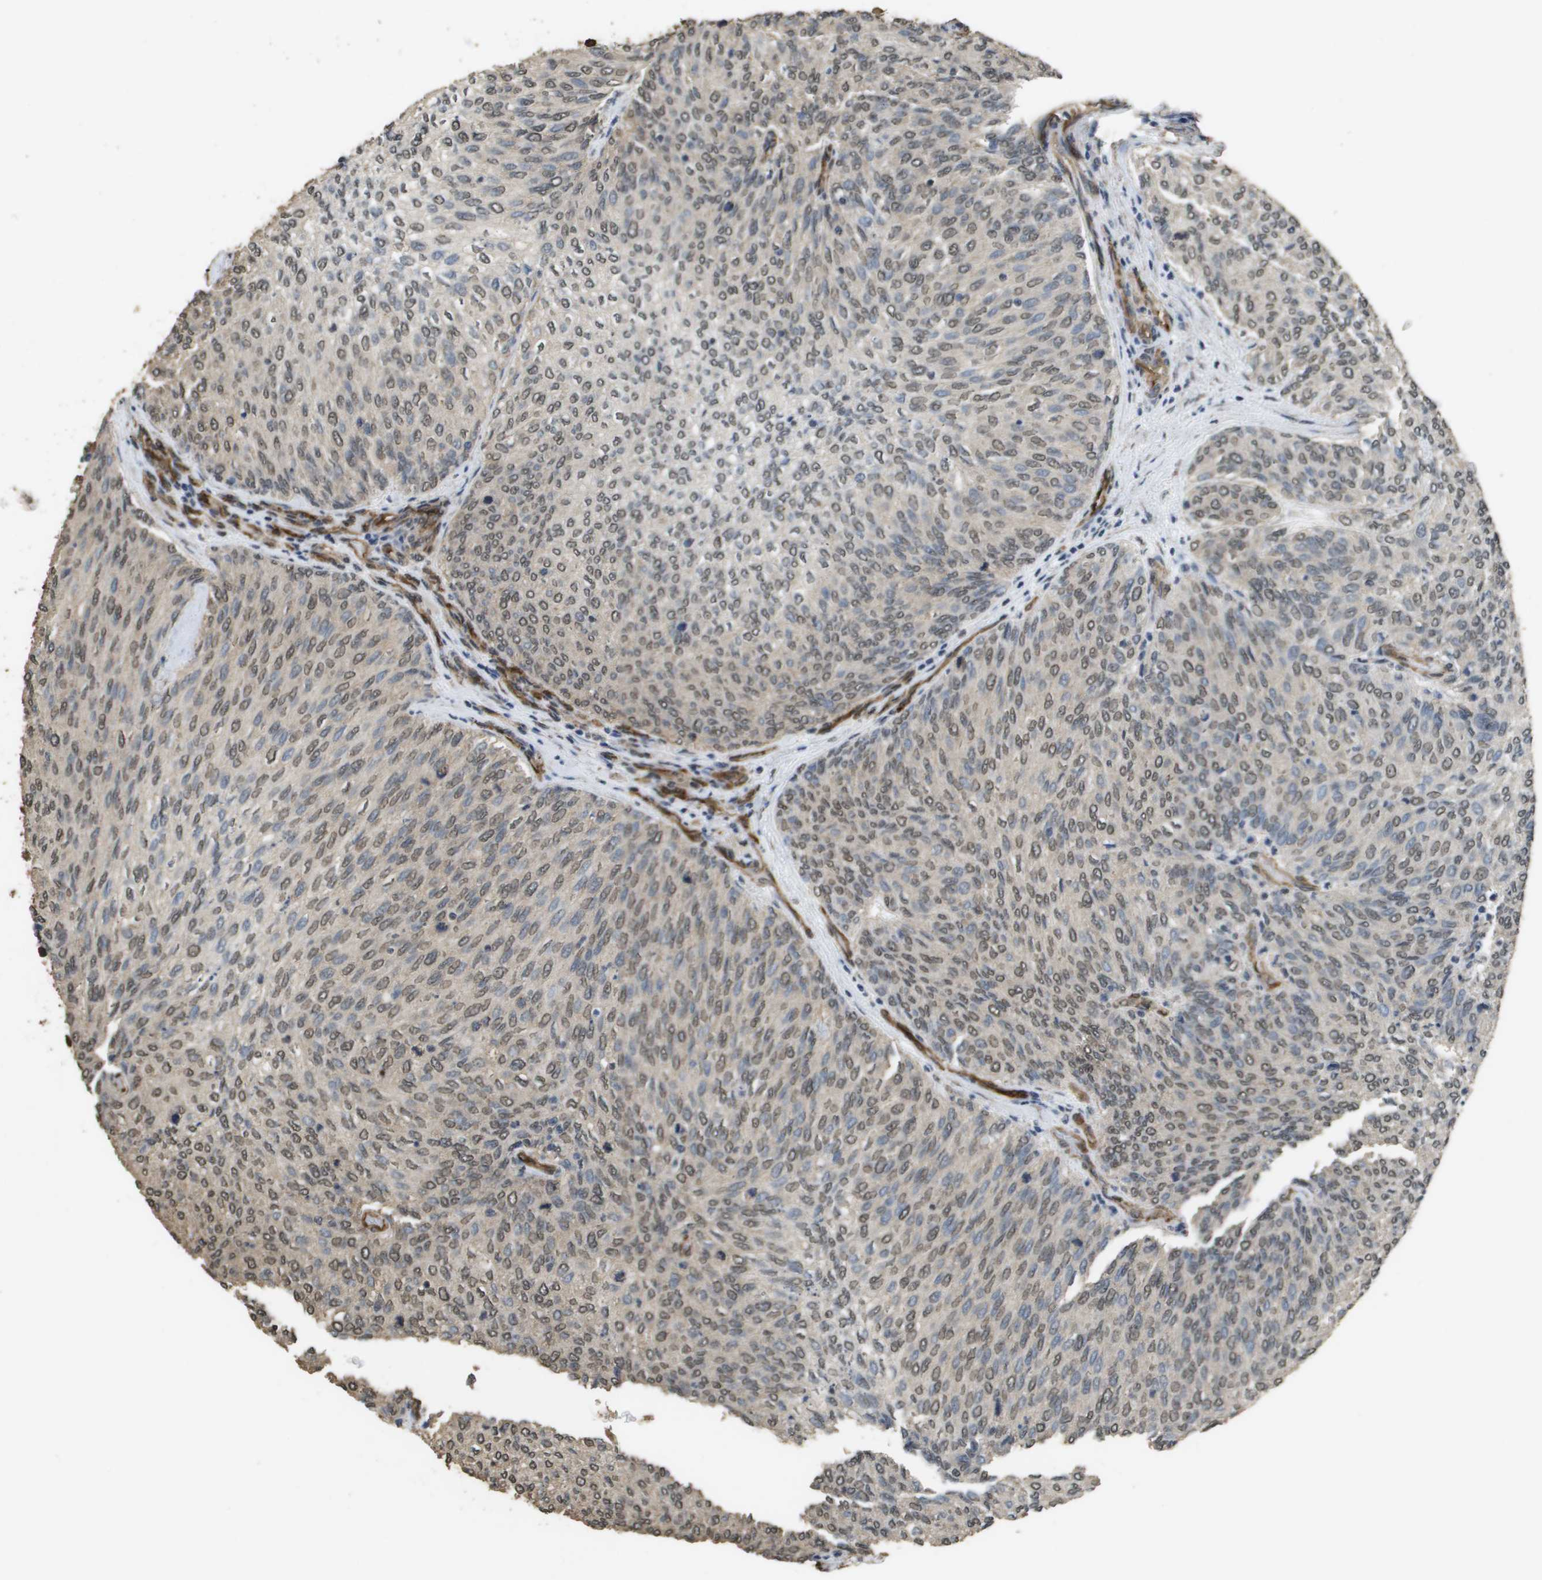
{"staining": {"intensity": "weak", "quantity": ">75%", "location": "cytoplasmic/membranous,nuclear"}, "tissue": "urothelial cancer", "cell_type": "Tumor cells", "image_type": "cancer", "snomed": [{"axis": "morphology", "description": "Urothelial carcinoma, Low grade"}, {"axis": "topography", "description": "Urinary bladder"}], "caption": "Weak cytoplasmic/membranous and nuclear protein positivity is seen in approximately >75% of tumor cells in urothelial cancer. Nuclei are stained in blue.", "gene": "AAMP", "patient": {"sex": "female", "age": 79}}